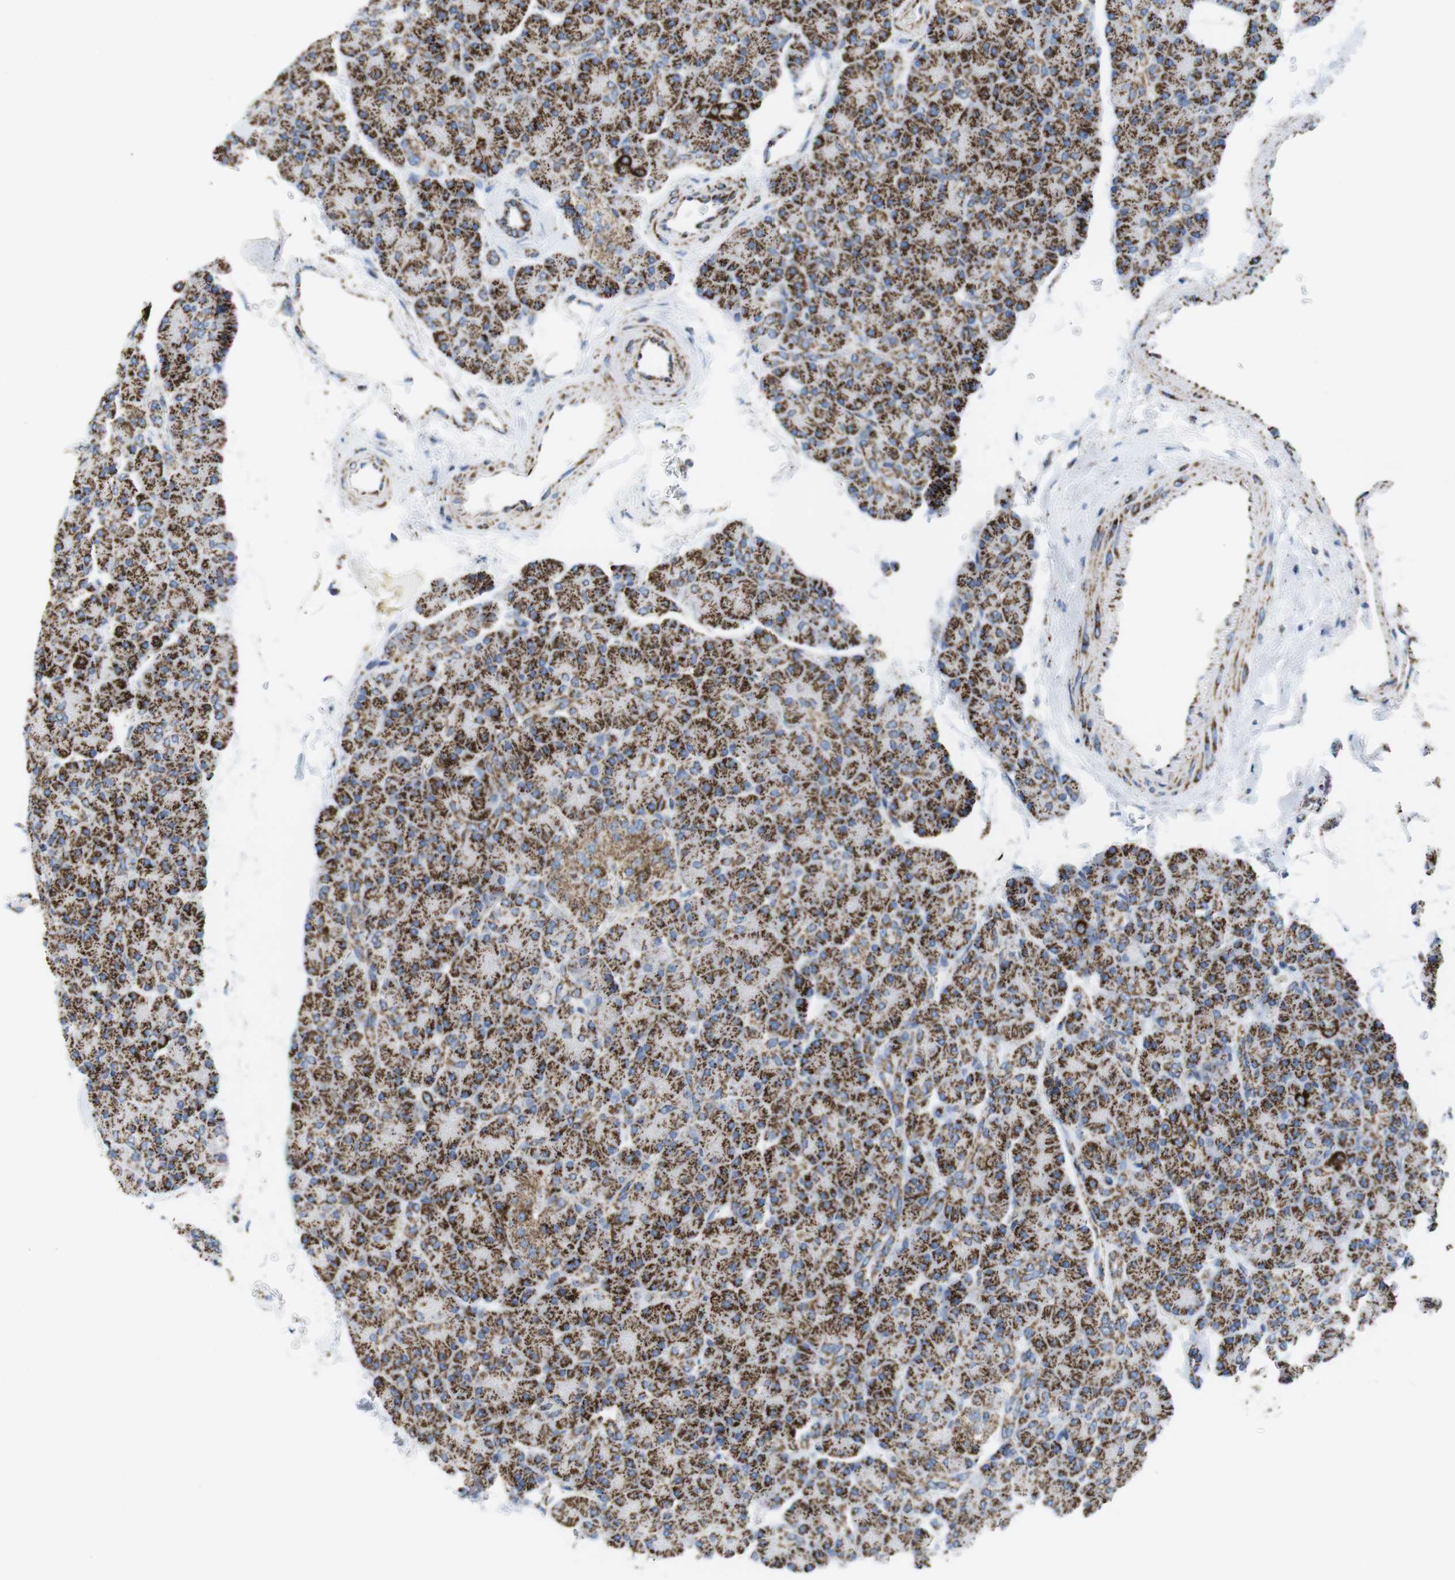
{"staining": {"intensity": "strong", "quantity": ">75%", "location": "cytoplasmic/membranous"}, "tissue": "pancreas", "cell_type": "Exocrine glandular cells", "image_type": "normal", "snomed": [{"axis": "morphology", "description": "Normal tissue, NOS"}, {"axis": "topography", "description": "Pancreas"}], "caption": "Immunohistochemistry (DAB (3,3'-diaminobenzidine)) staining of benign human pancreas displays strong cytoplasmic/membranous protein staining in approximately >75% of exocrine glandular cells.", "gene": "ATP5PO", "patient": {"sex": "female", "age": 43}}